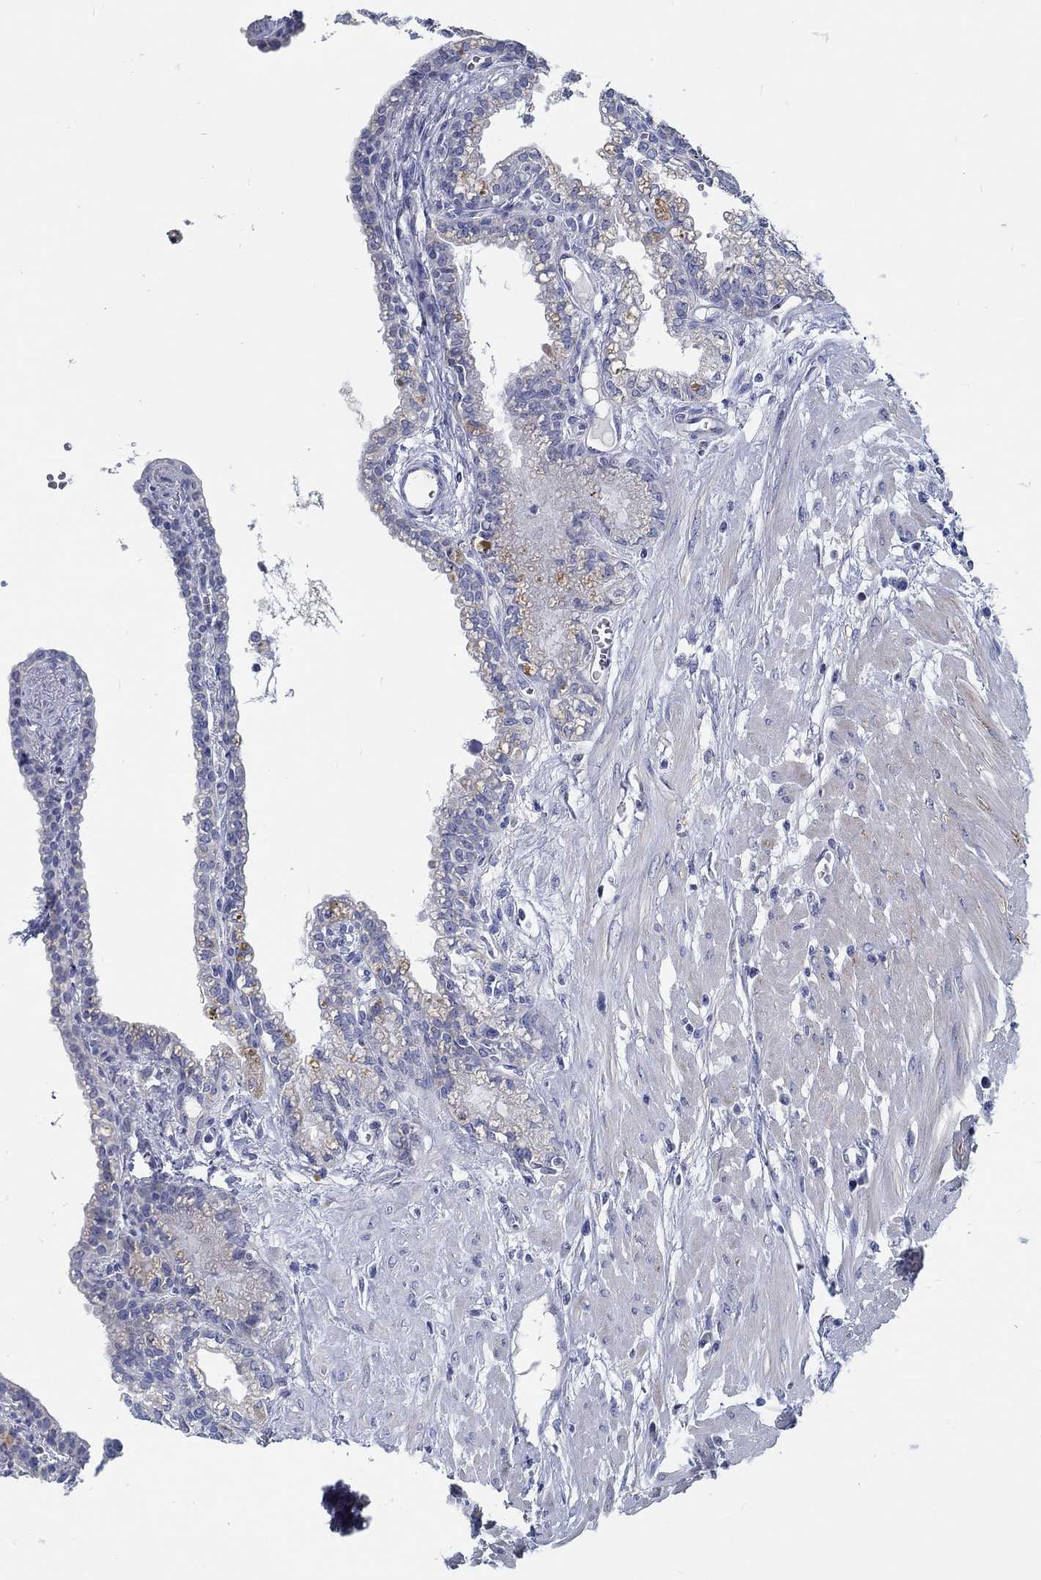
{"staining": {"intensity": "negative", "quantity": "none", "location": "none"}, "tissue": "seminal vesicle", "cell_type": "Glandular cells", "image_type": "normal", "snomed": [{"axis": "morphology", "description": "Normal tissue, NOS"}, {"axis": "morphology", "description": "Urothelial carcinoma, NOS"}, {"axis": "topography", "description": "Urinary bladder"}, {"axis": "topography", "description": "Seminal veicle"}], "caption": "Photomicrograph shows no significant protein expression in glandular cells of normal seminal vesicle.", "gene": "MYBPC1", "patient": {"sex": "male", "age": 76}}